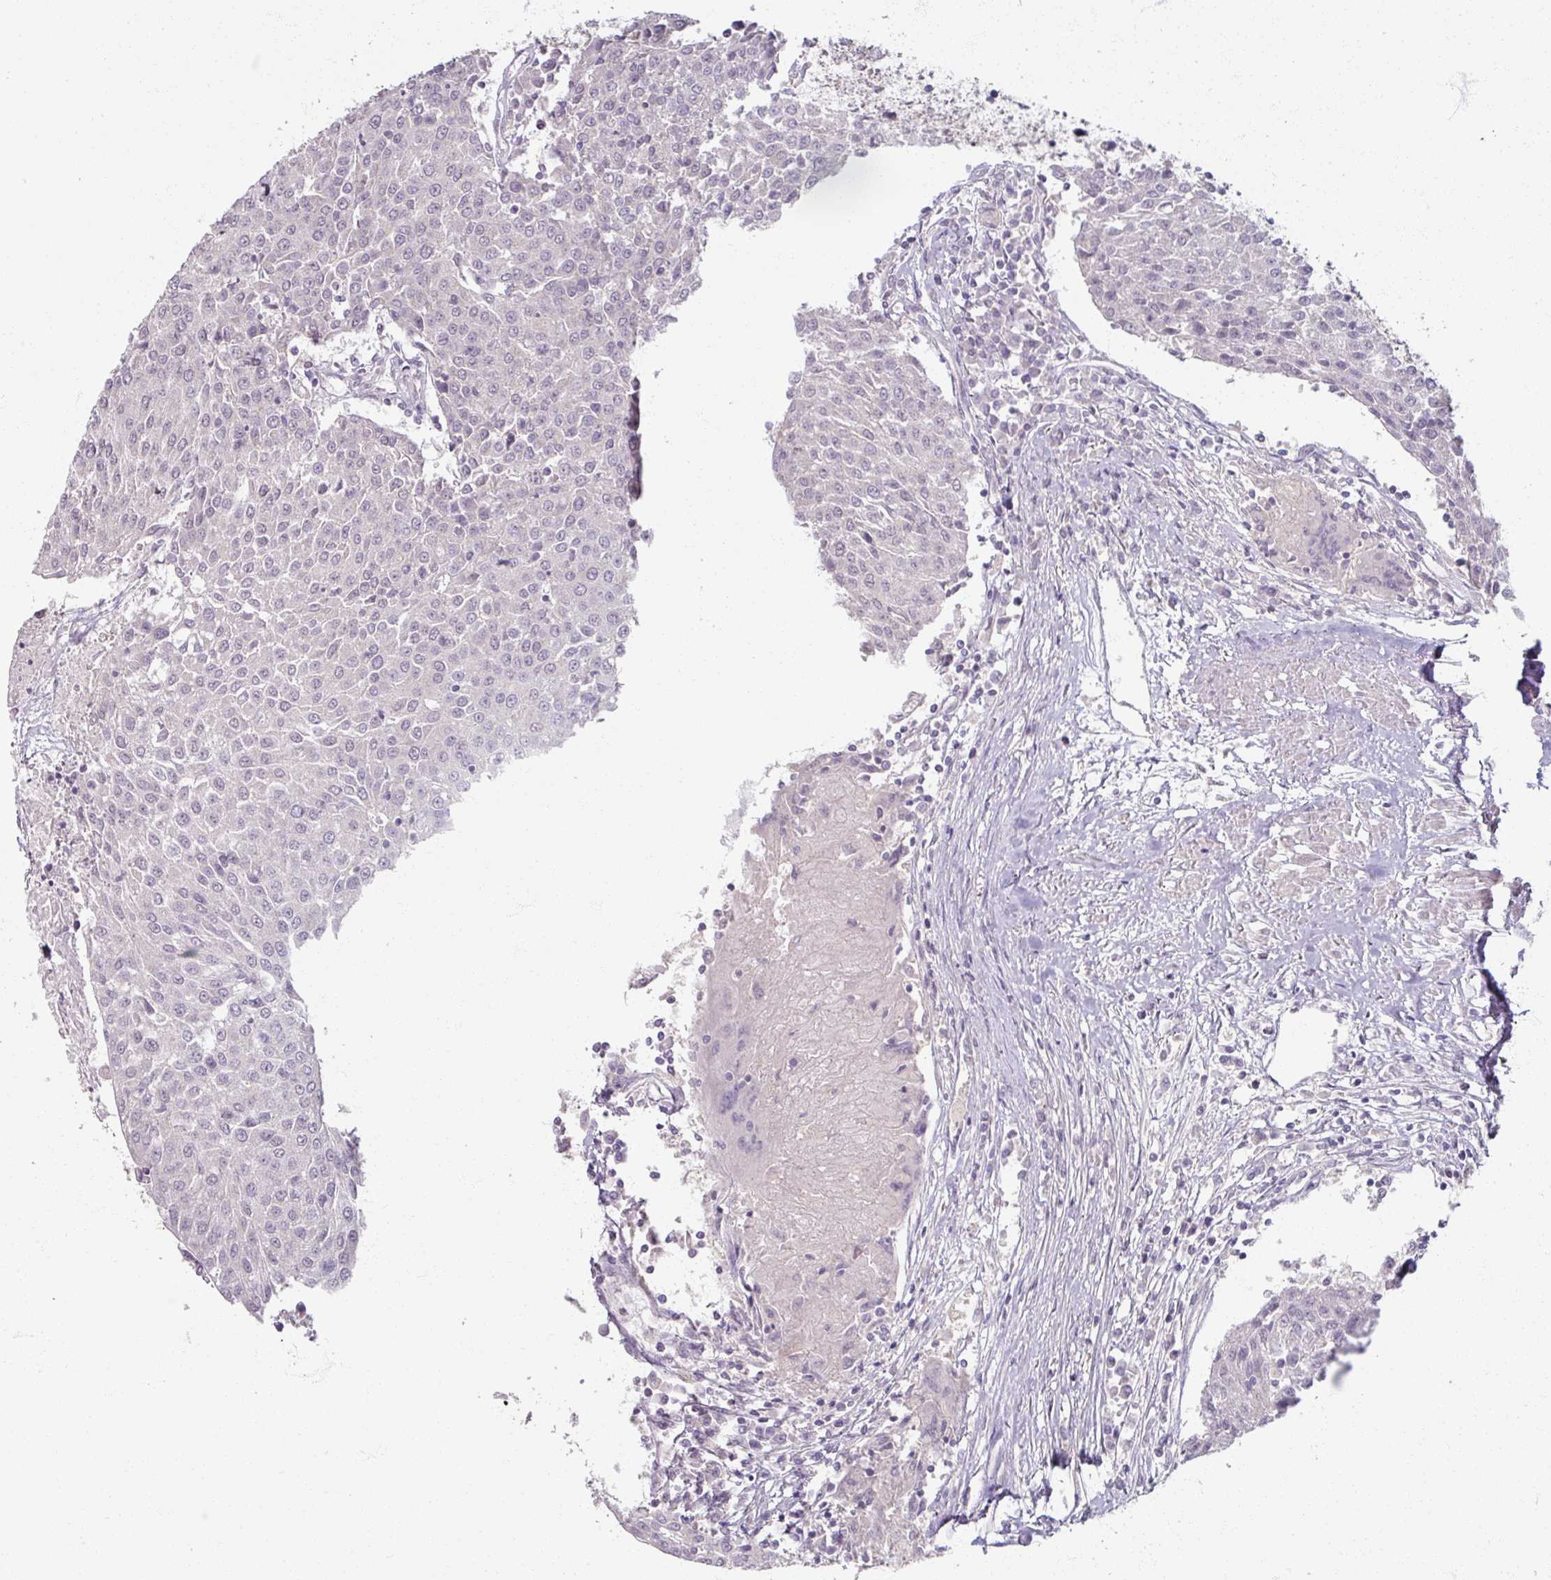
{"staining": {"intensity": "negative", "quantity": "none", "location": "none"}, "tissue": "urothelial cancer", "cell_type": "Tumor cells", "image_type": "cancer", "snomed": [{"axis": "morphology", "description": "Urothelial carcinoma, High grade"}, {"axis": "topography", "description": "Urinary bladder"}], "caption": "Urothelial cancer was stained to show a protein in brown. There is no significant positivity in tumor cells.", "gene": "SOX11", "patient": {"sex": "female", "age": 85}}